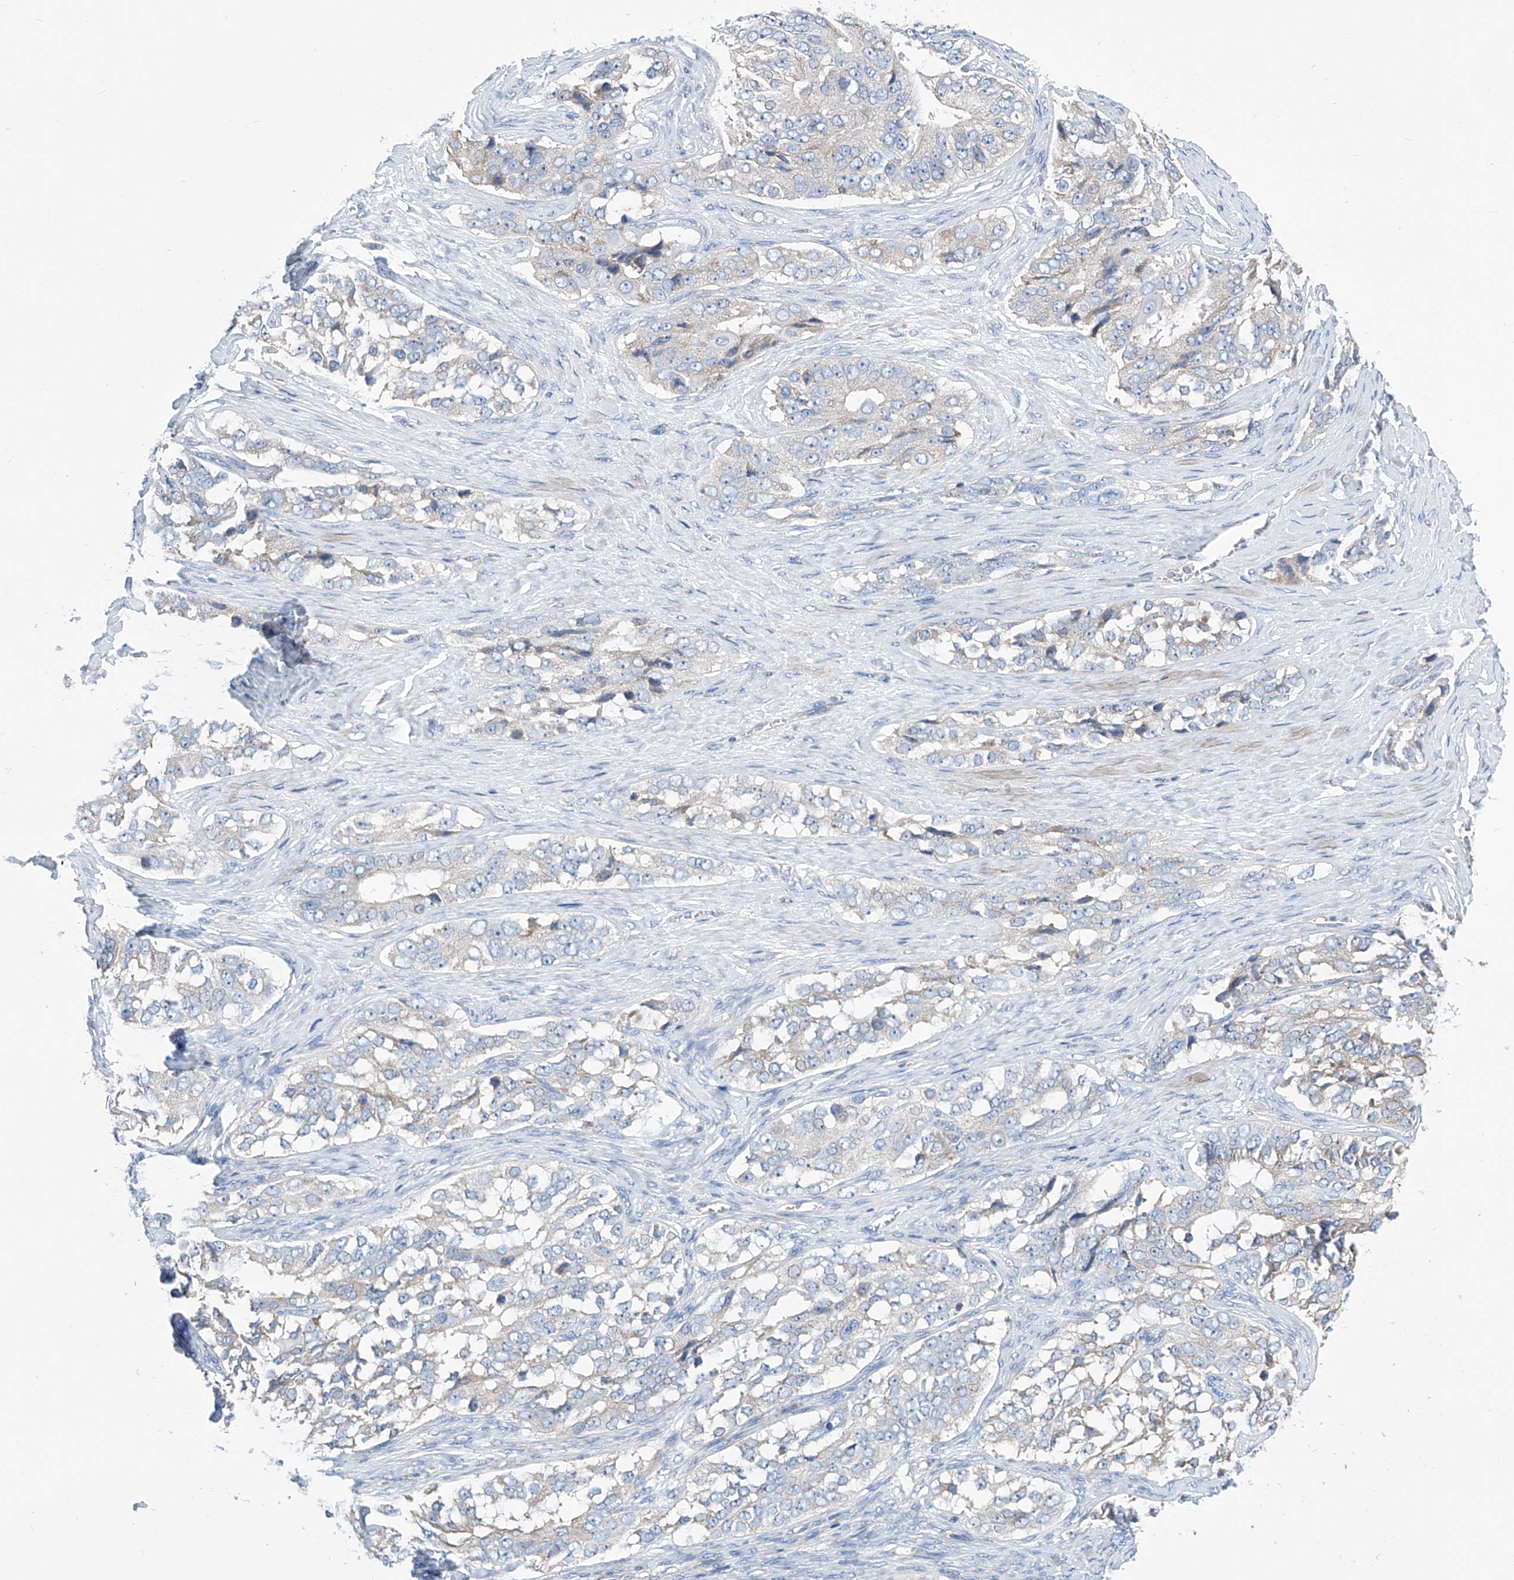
{"staining": {"intensity": "negative", "quantity": "none", "location": "none"}, "tissue": "ovarian cancer", "cell_type": "Tumor cells", "image_type": "cancer", "snomed": [{"axis": "morphology", "description": "Carcinoma, endometroid"}, {"axis": "topography", "description": "Ovary"}], "caption": "An immunohistochemistry (IHC) photomicrograph of ovarian endometroid carcinoma is shown. There is no staining in tumor cells of ovarian endometroid carcinoma.", "gene": "MAD2L1", "patient": {"sex": "female", "age": 51}}